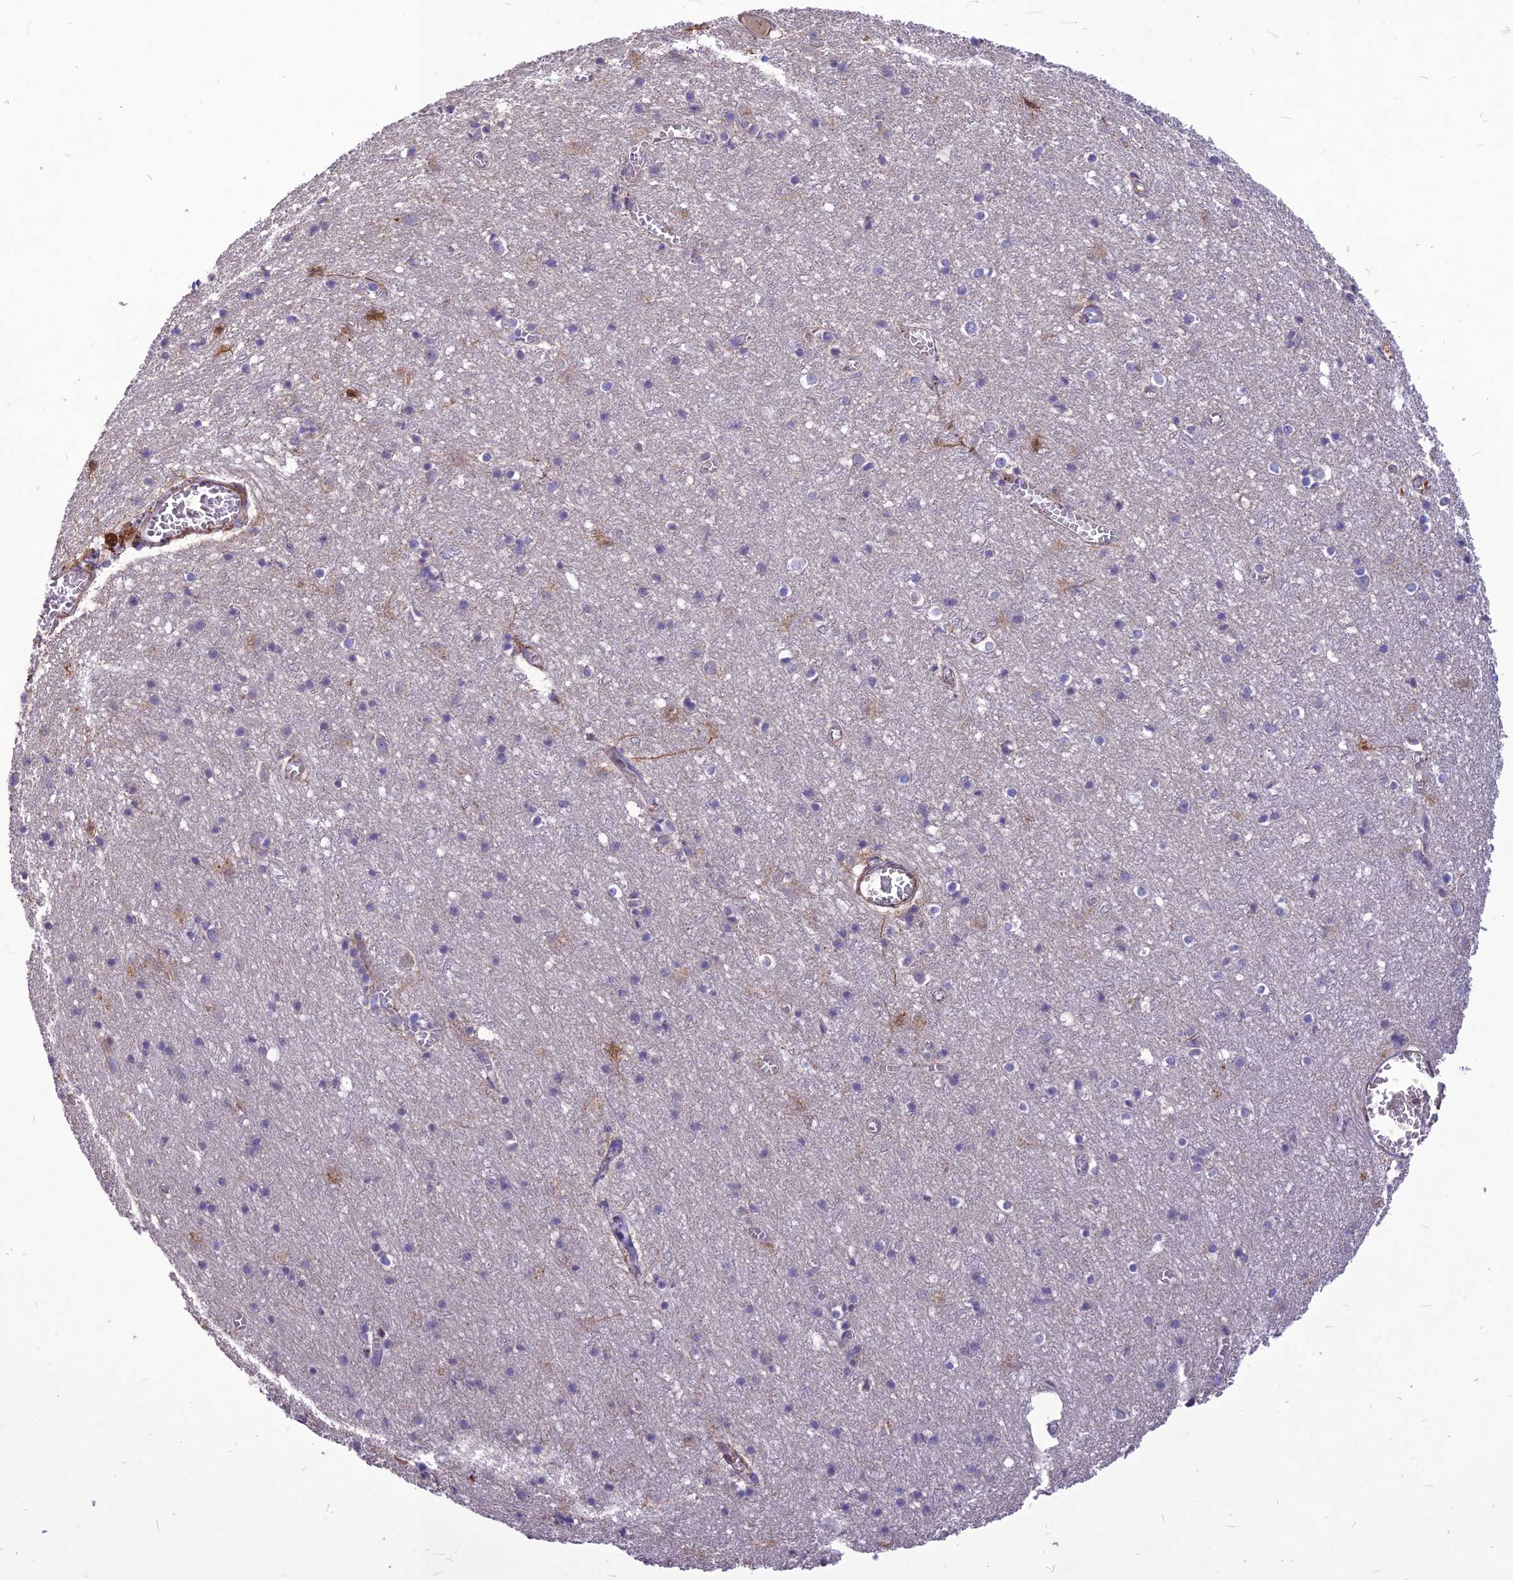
{"staining": {"intensity": "moderate", "quantity": ">75%", "location": "cytoplasmic/membranous"}, "tissue": "cerebral cortex", "cell_type": "Endothelial cells", "image_type": "normal", "snomed": [{"axis": "morphology", "description": "Normal tissue, NOS"}, {"axis": "topography", "description": "Cerebral cortex"}], "caption": "Immunohistochemistry (IHC) of normal human cerebral cortex demonstrates medium levels of moderate cytoplasmic/membranous staining in approximately >75% of endothelial cells. Ihc stains the protein in brown and the nuclei are stained blue.", "gene": "CLUH", "patient": {"sex": "female", "age": 64}}